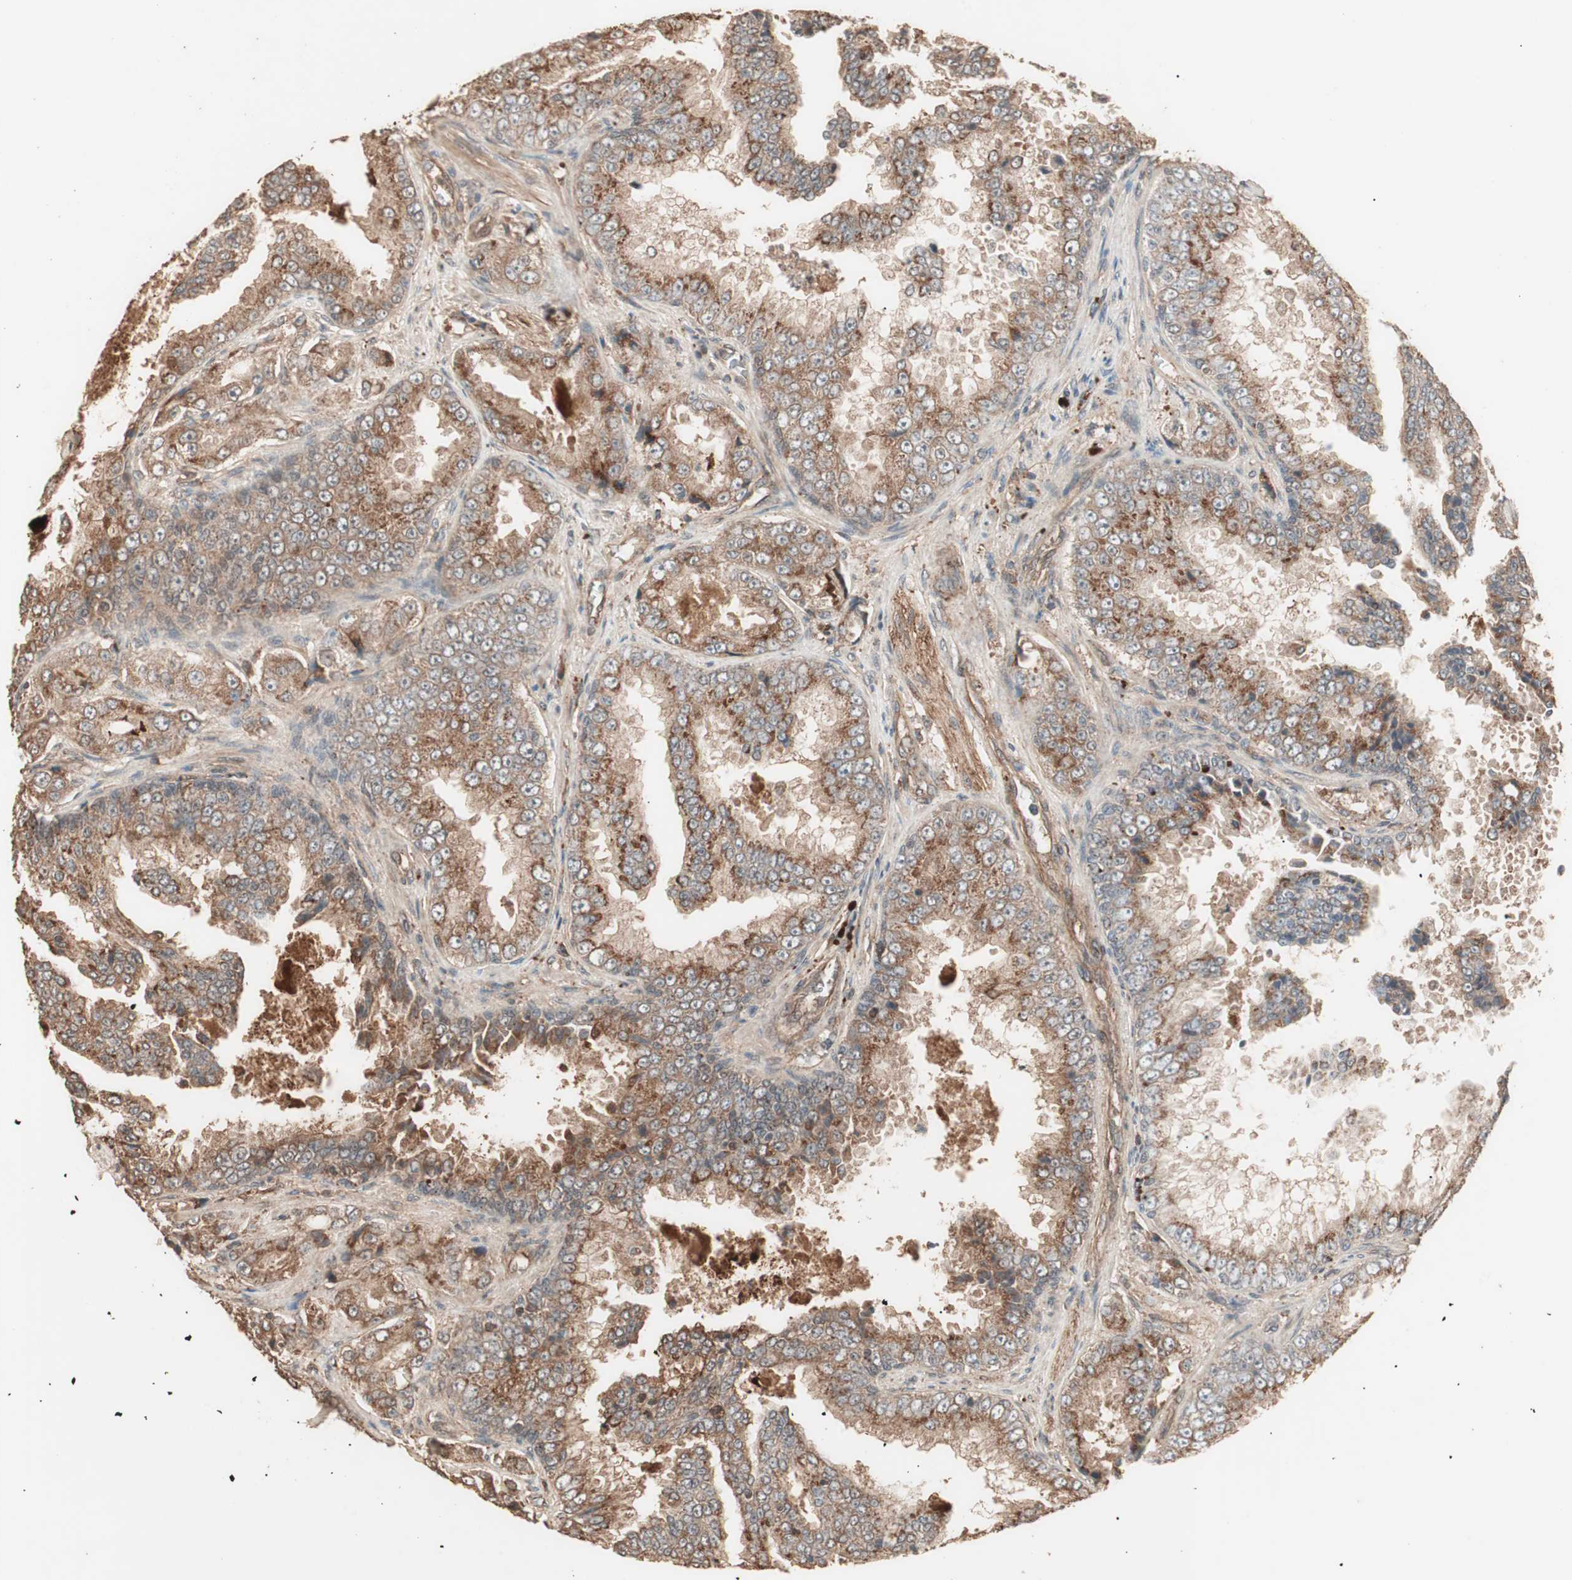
{"staining": {"intensity": "moderate", "quantity": ">75%", "location": "cytoplasmic/membranous"}, "tissue": "prostate cancer", "cell_type": "Tumor cells", "image_type": "cancer", "snomed": [{"axis": "morphology", "description": "Adenocarcinoma, High grade"}, {"axis": "topography", "description": "Prostate"}], "caption": "The micrograph shows immunohistochemical staining of high-grade adenocarcinoma (prostate). There is moderate cytoplasmic/membranous staining is identified in about >75% of tumor cells.", "gene": "CCN4", "patient": {"sex": "male", "age": 73}}